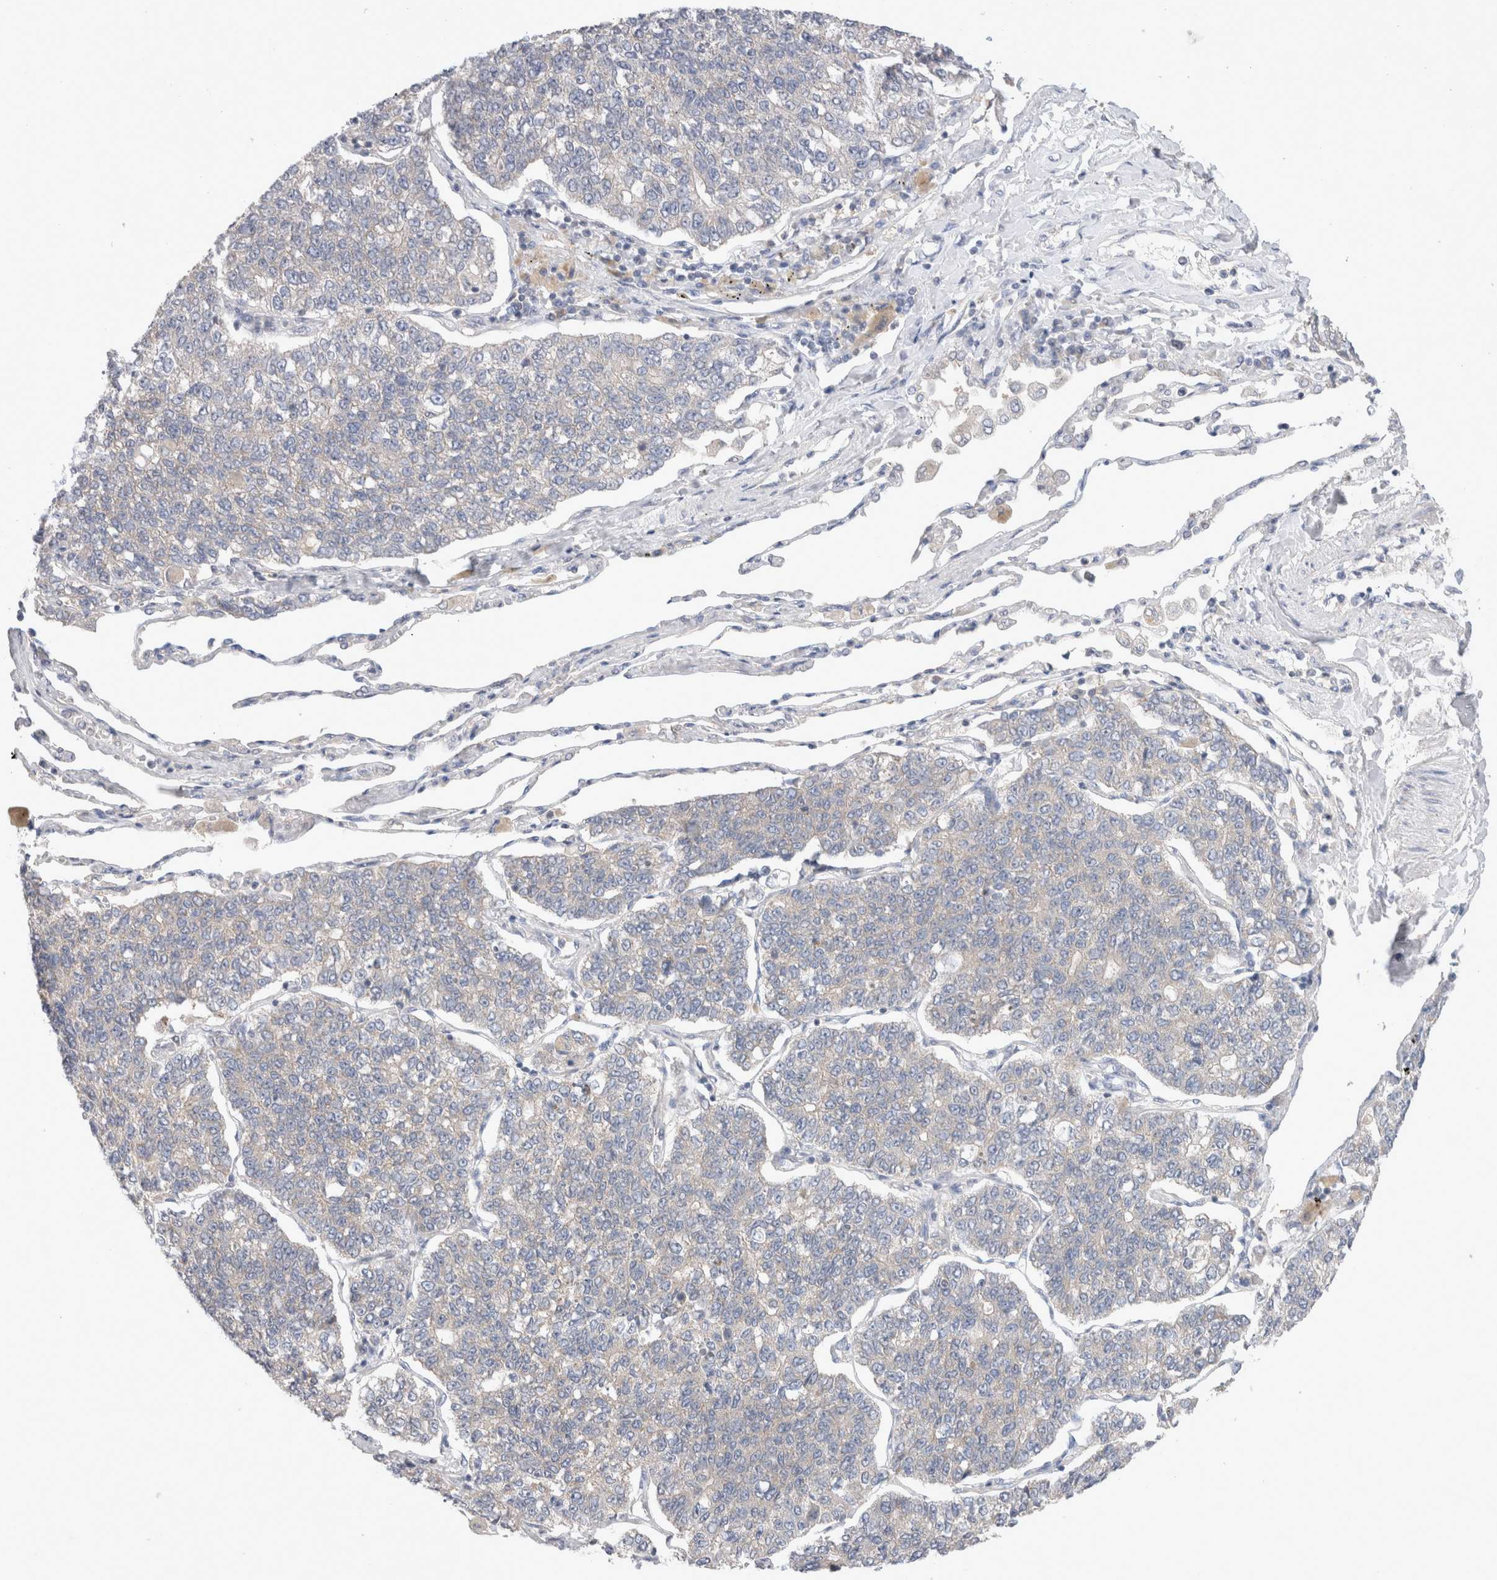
{"staining": {"intensity": "negative", "quantity": "none", "location": "none"}, "tissue": "lung cancer", "cell_type": "Tumor cells", "image_type": "cancer", "snomed": [{"axis": "morphology", "description": "Adenocarcinoma, NOS"}, {"axis": "topography", "description": "Lung"}], "caption": "Immunohistochemistry of human lung adenocarcinoma demonstrates no positivity in tumor cells. (Brightfield microscopy of DAB (3,3'-diaminobenzidine) immunohistochemistry (IHC) at high magnification).", "gene": "IFT74", "patient": {"sex": "male", "age": 49}}